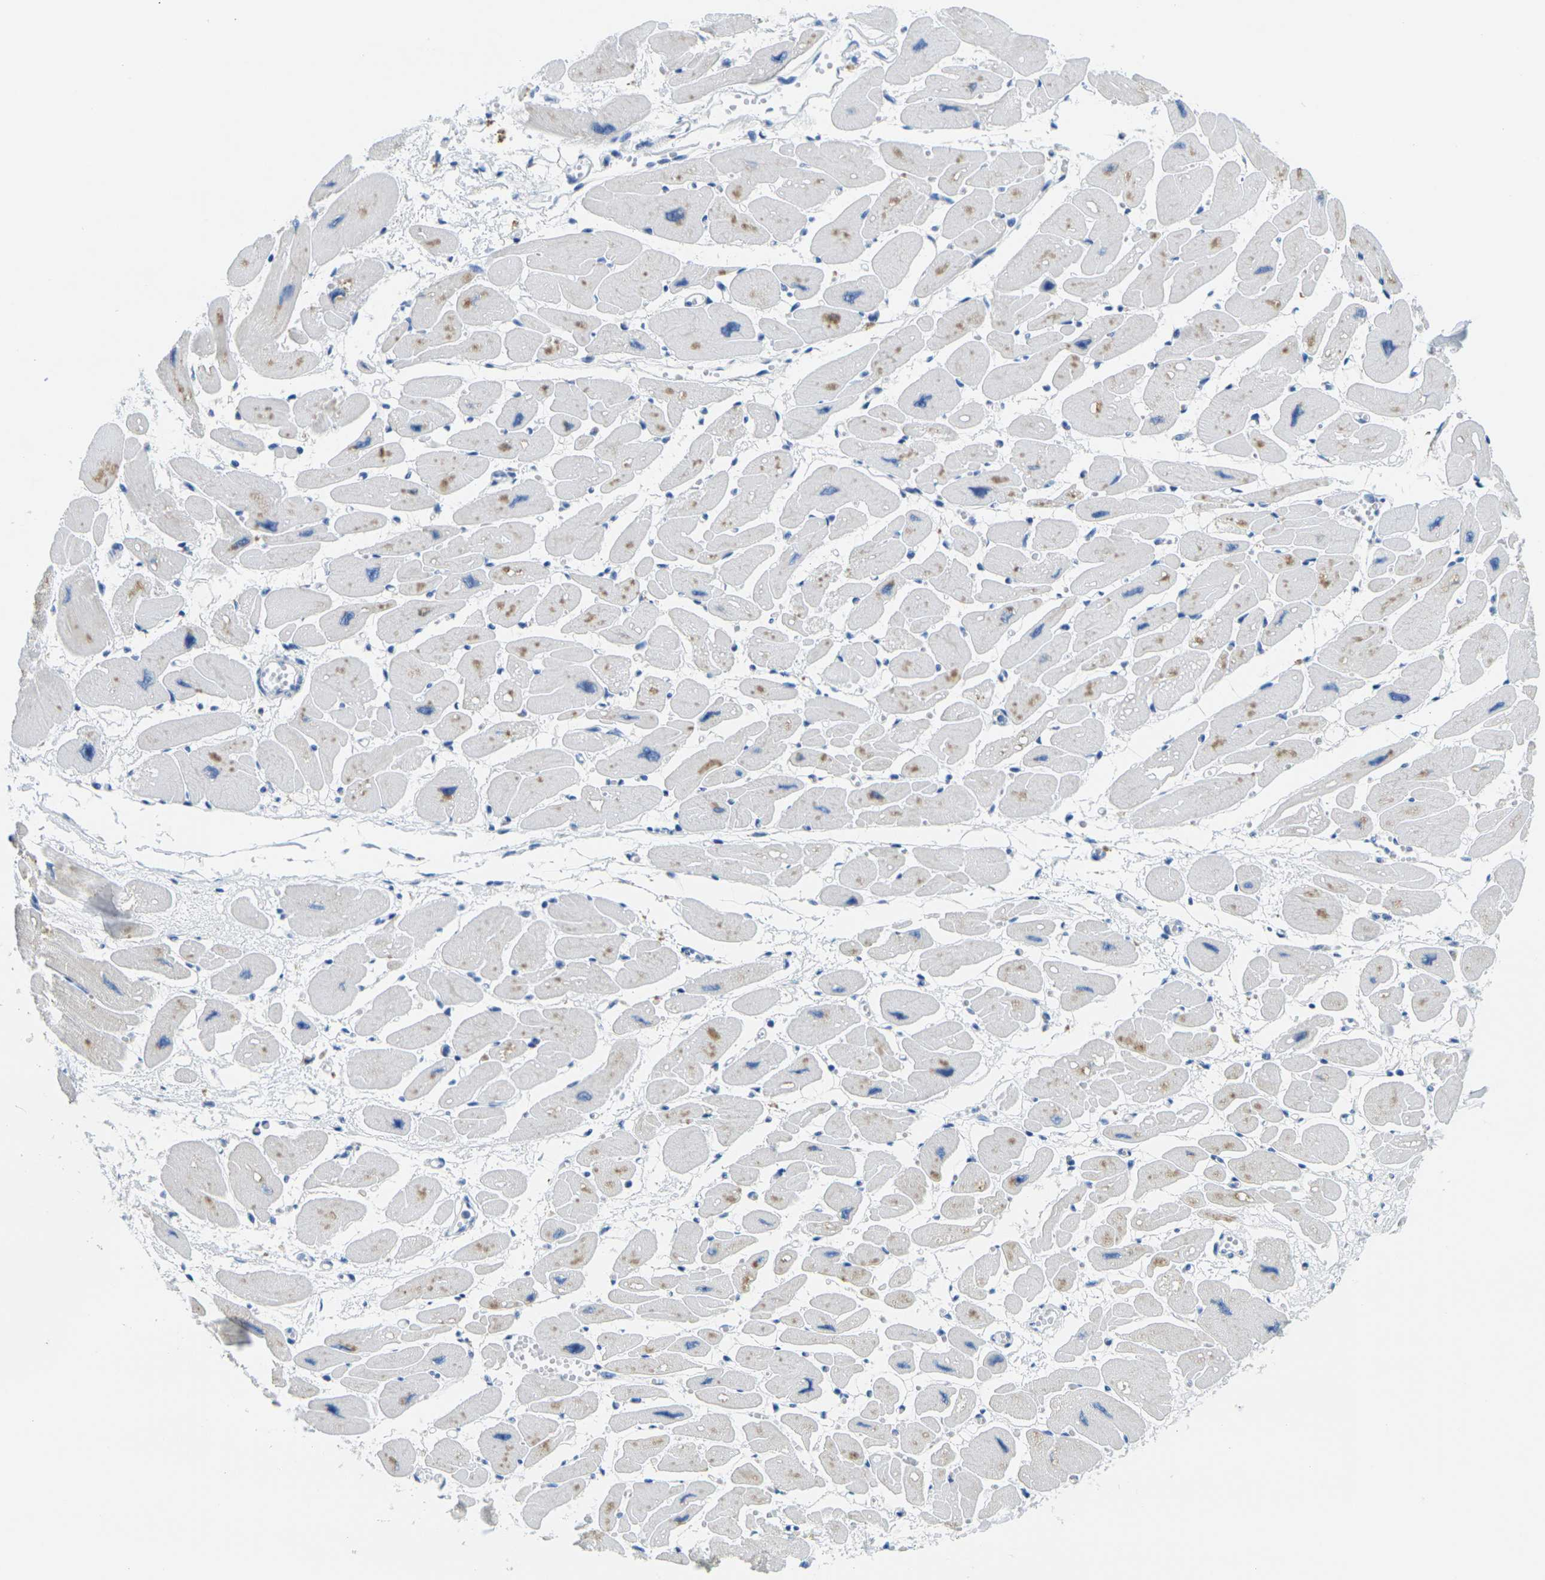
{"staining": {"intensity": "moderate", "quantity": "<25%", "location": "cytoplasmic/membranous"}, "tissue": "heart muscle", "cell_type": "Cardiomyocytes", "image_type": "normal", "snomed": [{"axis": "morphology", "description": "Normal tissue, NOS"}, {"axis": "topography", "description": "Heart"}], "caption": "This is an image of immunohistochemistry staining of unremarkable heart muscle, which shows moderate positivity in the cytoplasmic/membranous of cardiomyocytes.", "gene": "FAM3D", "patient": {"sex": "female", "age": 54}}